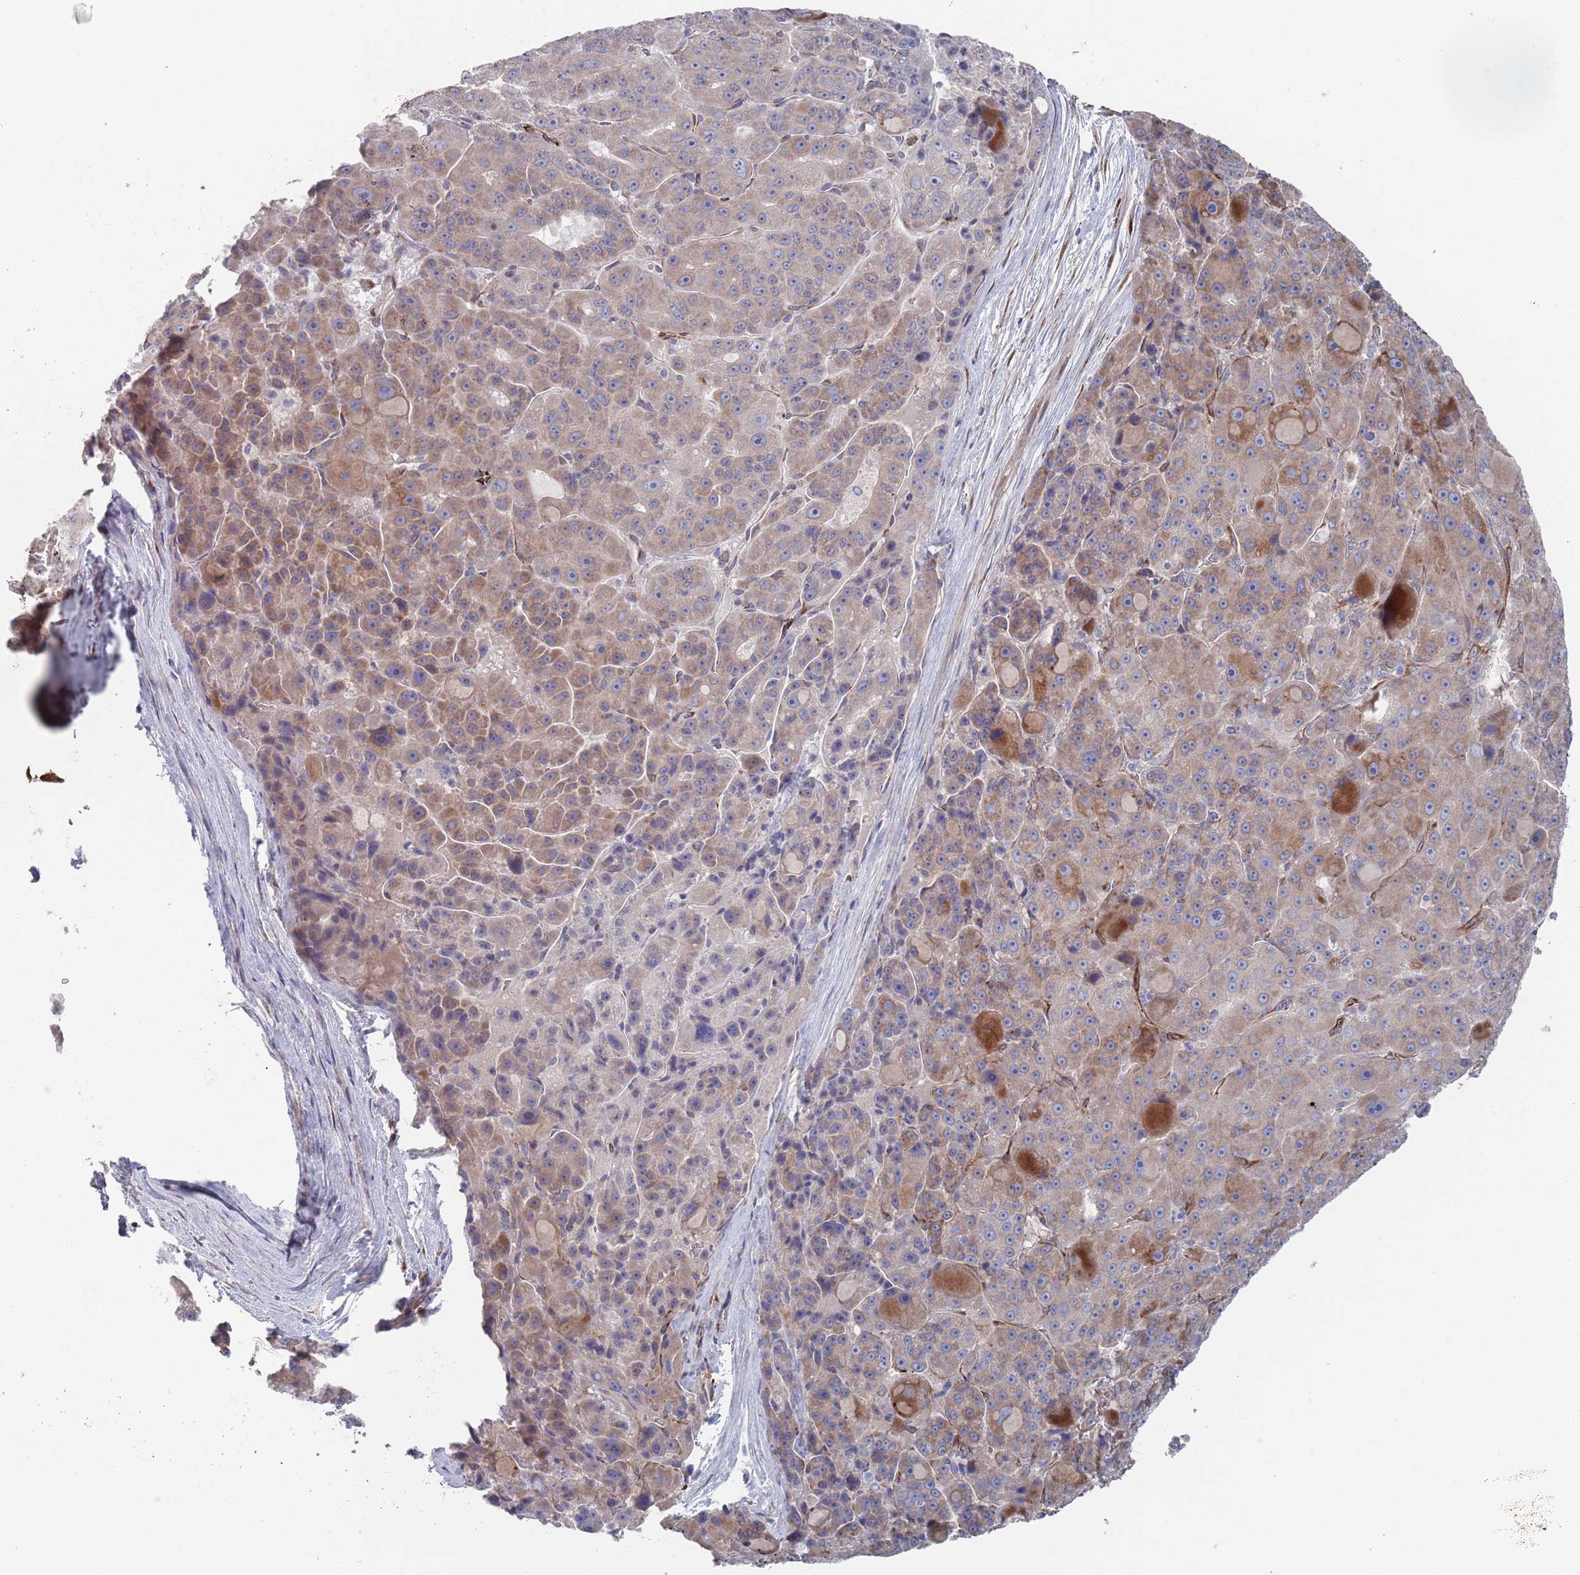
{"staining": {"intensity": "moderate", "quantity": "25%-75%", "location": "cytoplasmic/membranous"}, "tissue": "liver cancer", "cell_type": "Tumor cells", "image_type": "cancer", "snomed": [{"axis": "morphology", "description": "Carcinoma, Hepatocellular, NOS"}, {"axis": "topography", "description": "Liver"}], "caption": "Protein expression analysis of liver cancer demonstrates moderate cytoplasmic/membranous staining in approximately 25%-75% of tumor cells. The protein of interest is stained brown, and the nuclei are stained in blue (DAB IHC with brightfield microscopy, high magnification).", "gene": "CCDC106", "patient": {"sex": "male", "age": 76}}